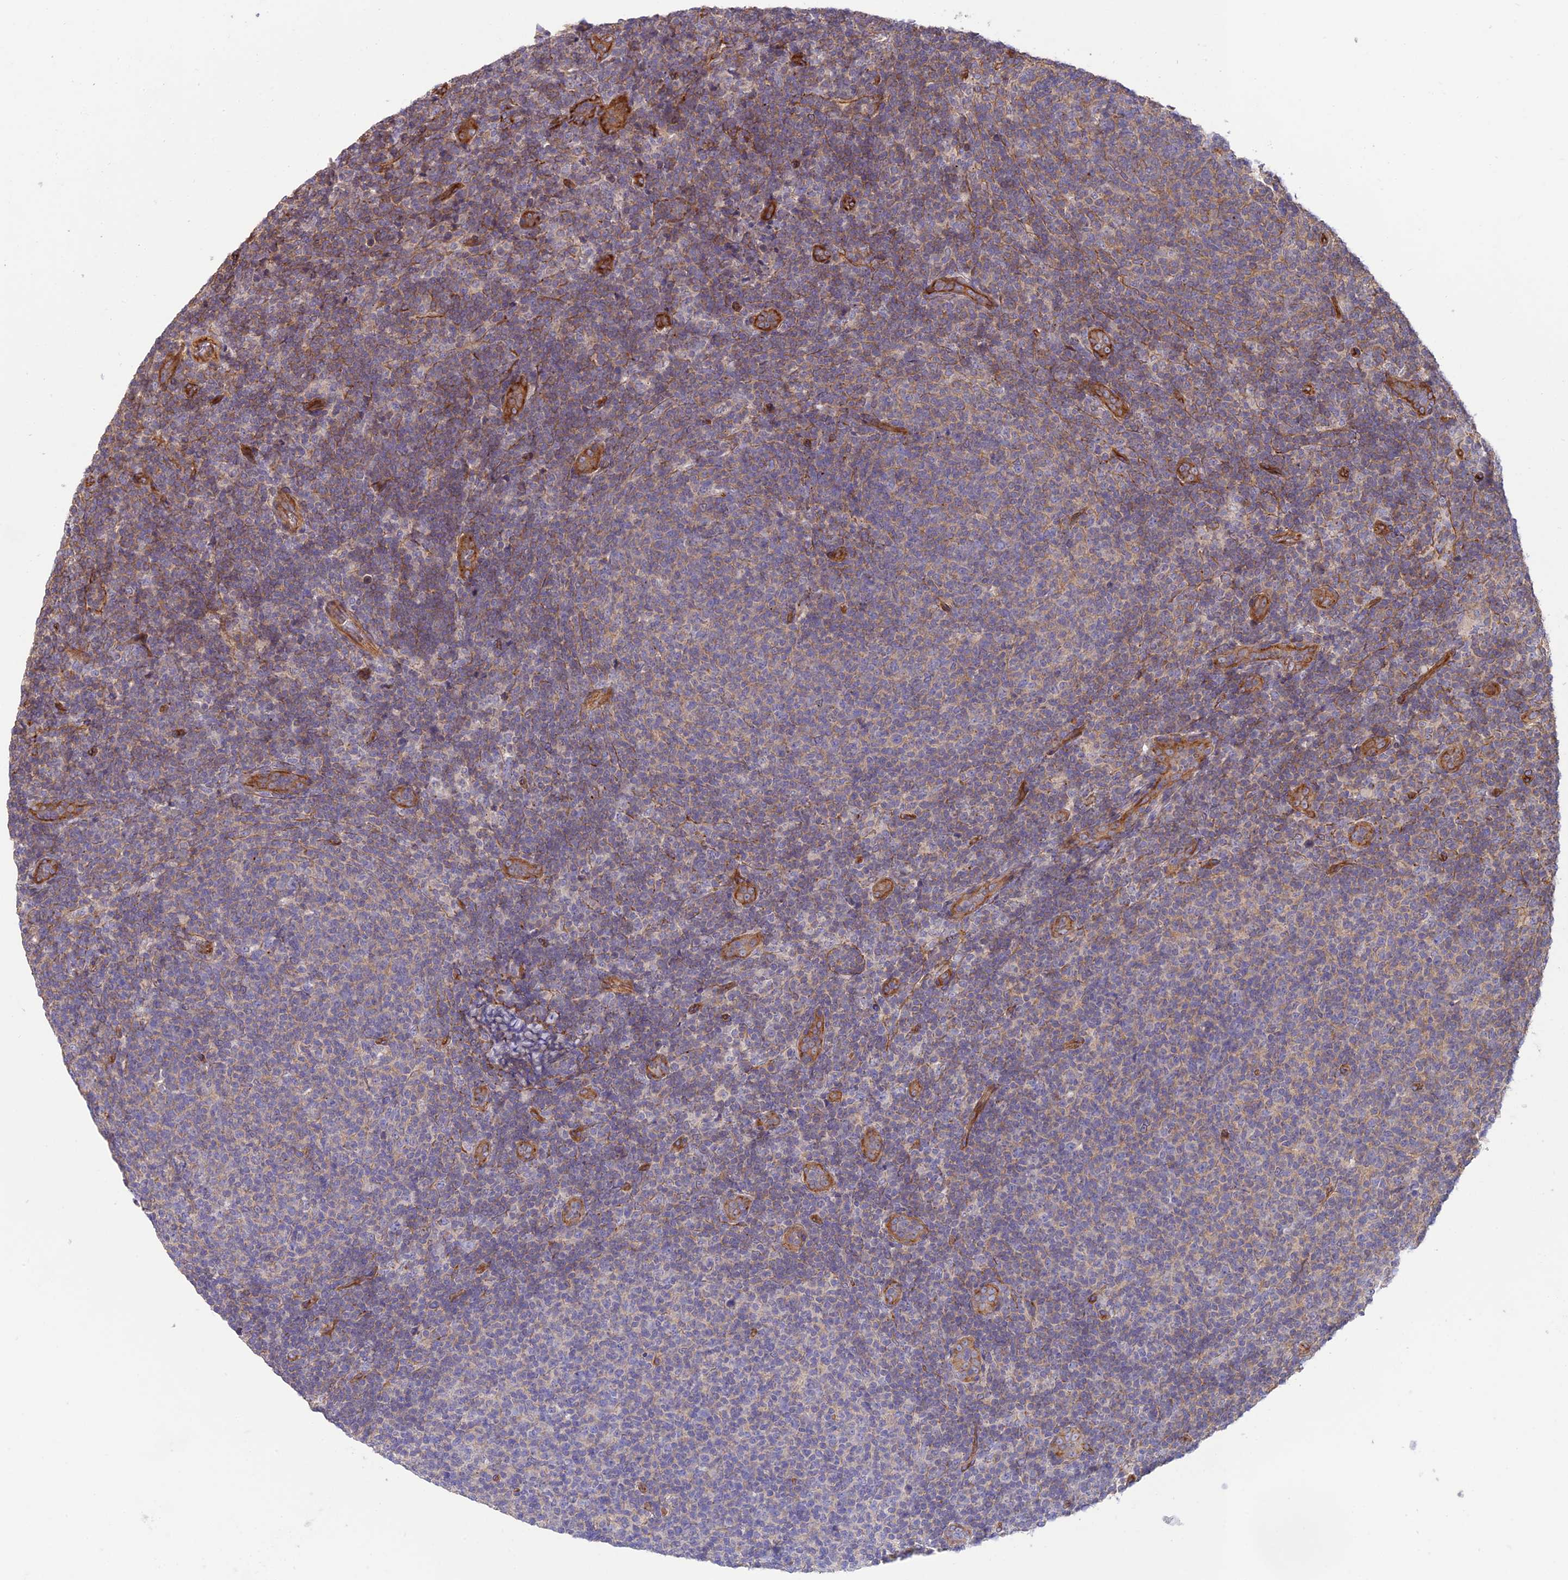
{"staining": {"intensity": "moderate", "quantity": "<25%", "location": "cytoplasmic/membranous"}, "tissue": "lymphoma", "cell_type": "Tumor cells", "image_type": "cancer", "snomed": [{"axis": "morphology", "description": "Malignant lymphoma, non-Hodgkin's type, Low grade"}, {"axis": "topography", "description": "Lymph node"}], "caption": "Moderate cytoplasmic/membranous protein staining is identified in approximately <25% of tumor cells in lymphoma.", "gene": "HOMER2", "patient": {"sex": "male", "age": 66}}